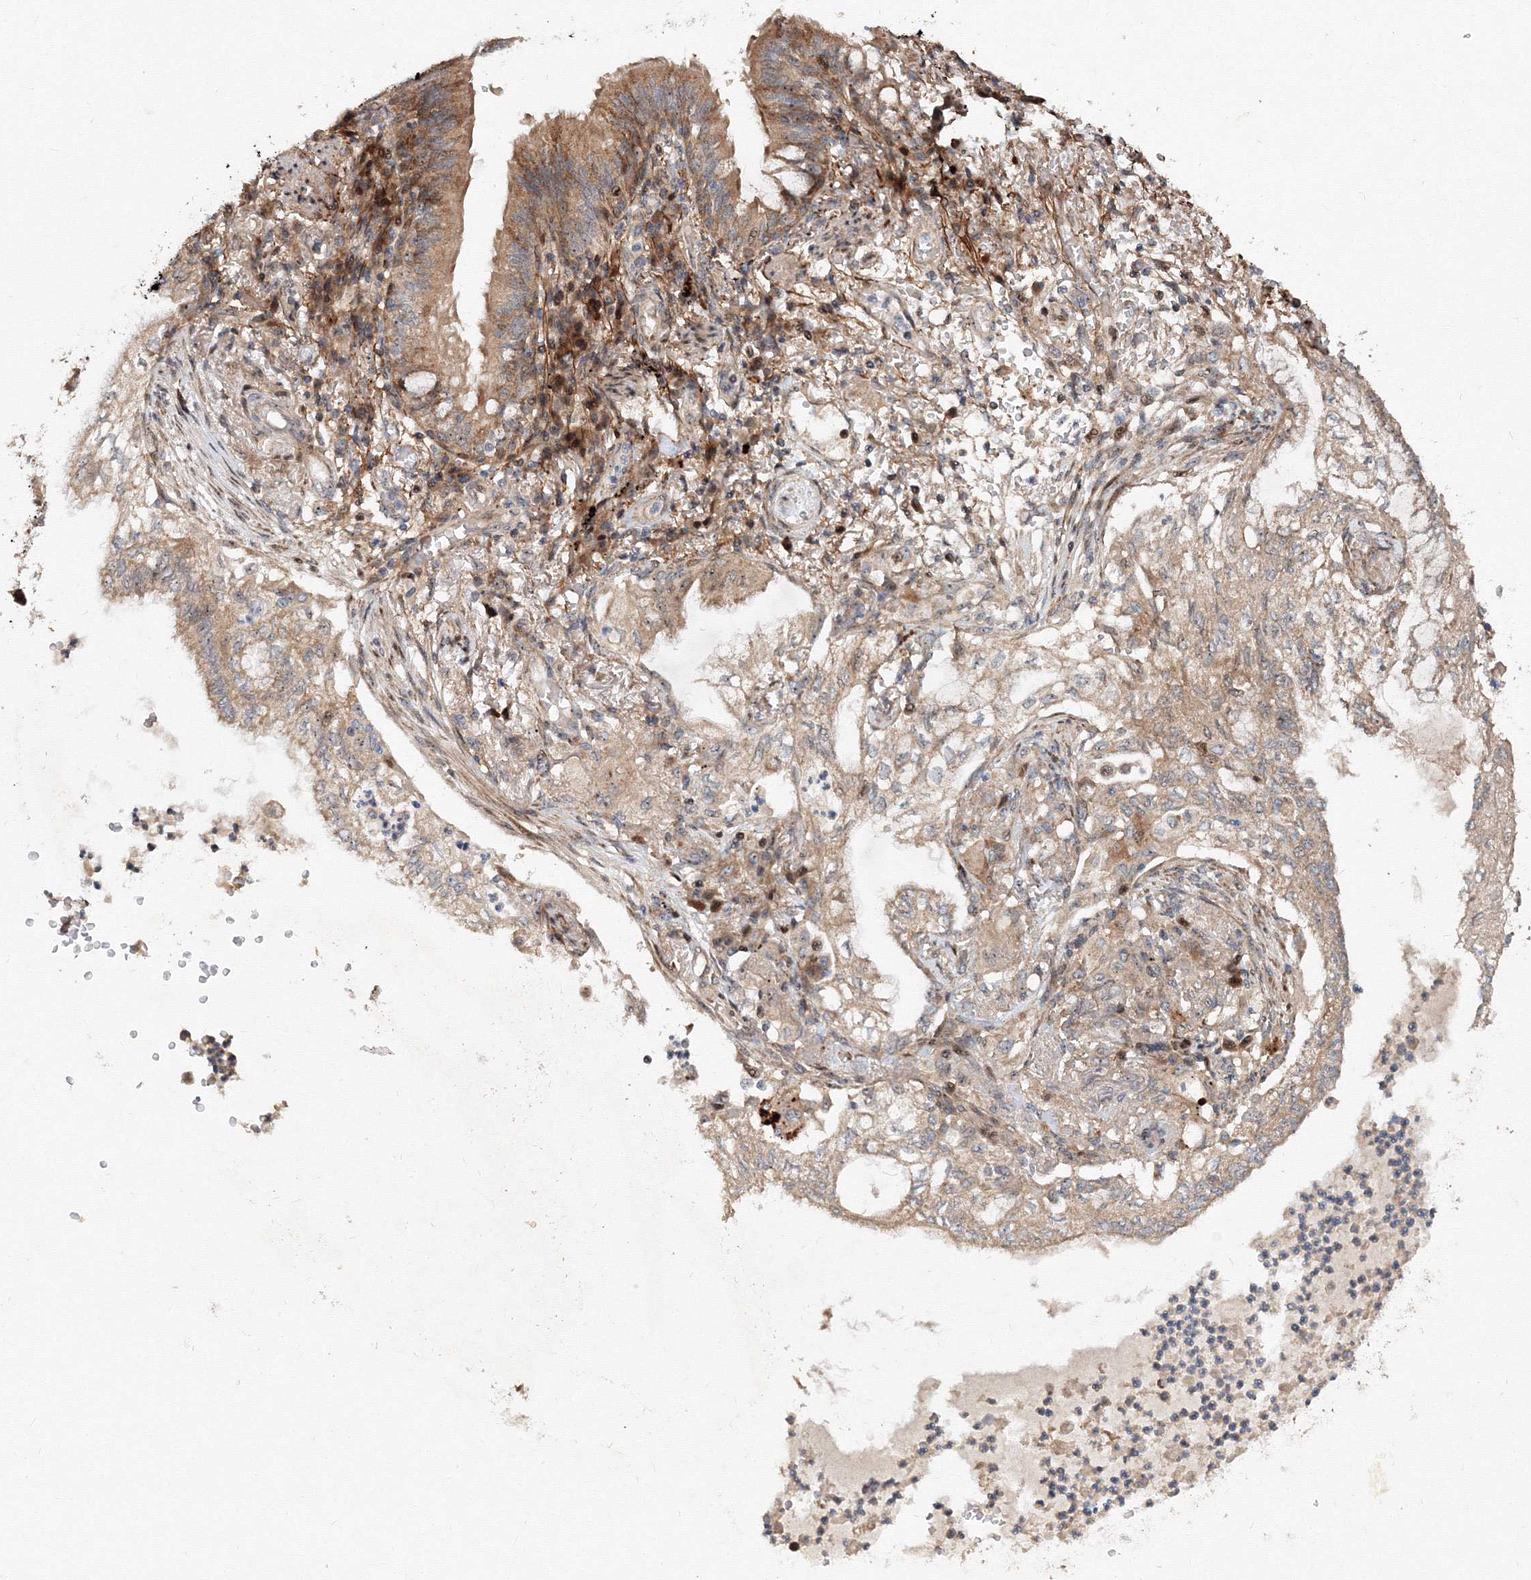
{"staining": {"intensity": "weak", "quantity": ">75%", "location": "cytoplasmic/membranous"}, "tissue": "lung cancer", "cell_type": "Tumor cells", "image_type": "cancer", "snomed": [{"axis": "morphology", "description": "Adenocarcinoma, NOS"}, {"axis": "topography", "description": "Lung"}], "caption": "Protein staining of lung cancer (adenocarcinoma) tissue displays weak cytoplasmic/membranous expression in approximately >75% of tumor cells.", "gene": "ANKAR", "patient": {"sex": "female", "age": 70}}